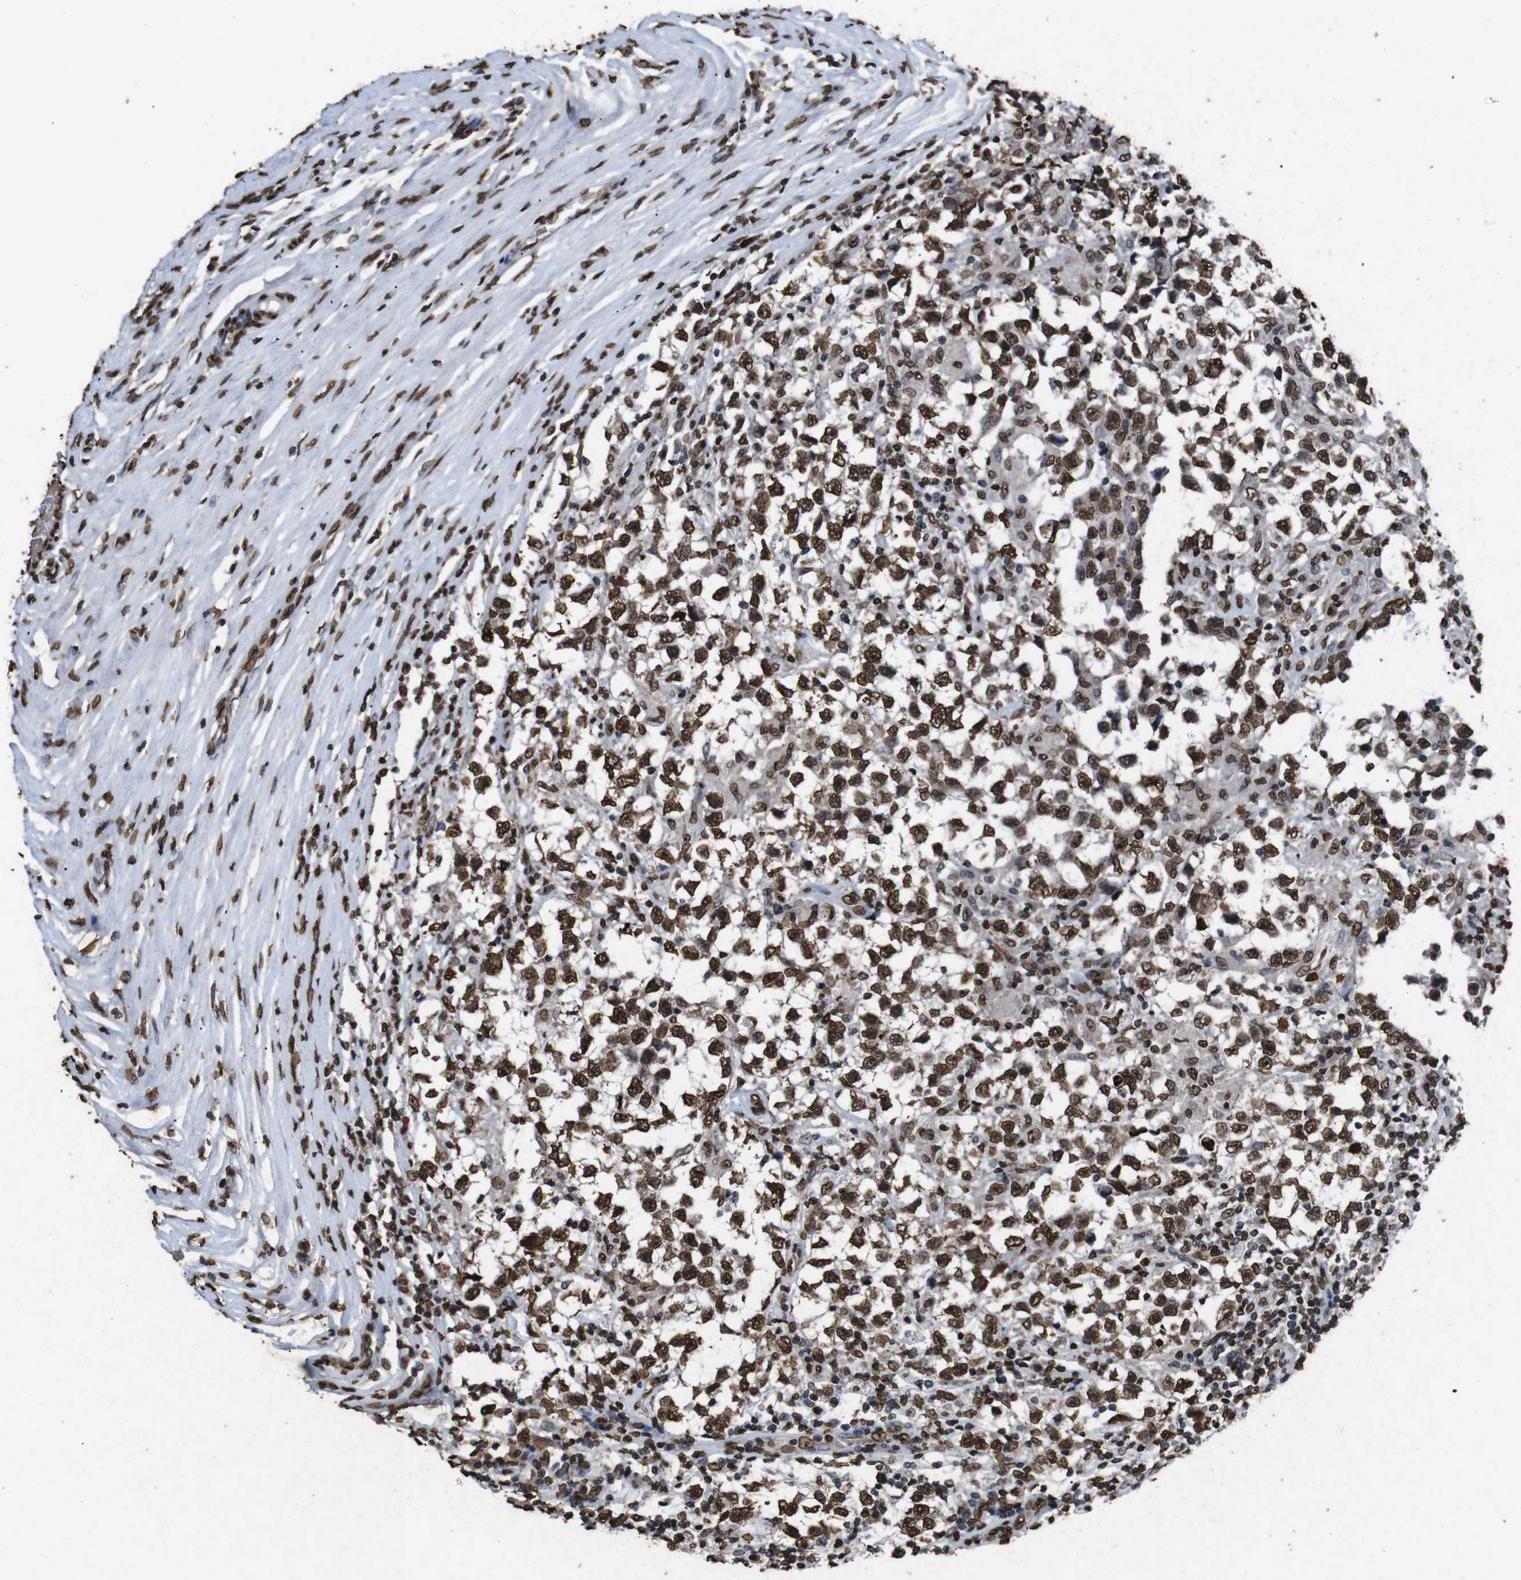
{"staining": {"intensity": "strong", "quantity": ">75%", "location": "nuclear"}, "tissue": "testis cancer", "cell_type": "Tumor cells", "image_type": "cancer", "snomed": [{"axis": "morphology", "description": "Carcinoma, Embryonal, NOS"}, {"axis": "topography", "description": "Testis"}], "caption": "Protein expression analysis of human testis embryonal carcinoma reveals strong nuclear expression in approximately >75% of tumor cells.", "gene": "MDM2", "patient": {"sex": "male", "age": 21}}